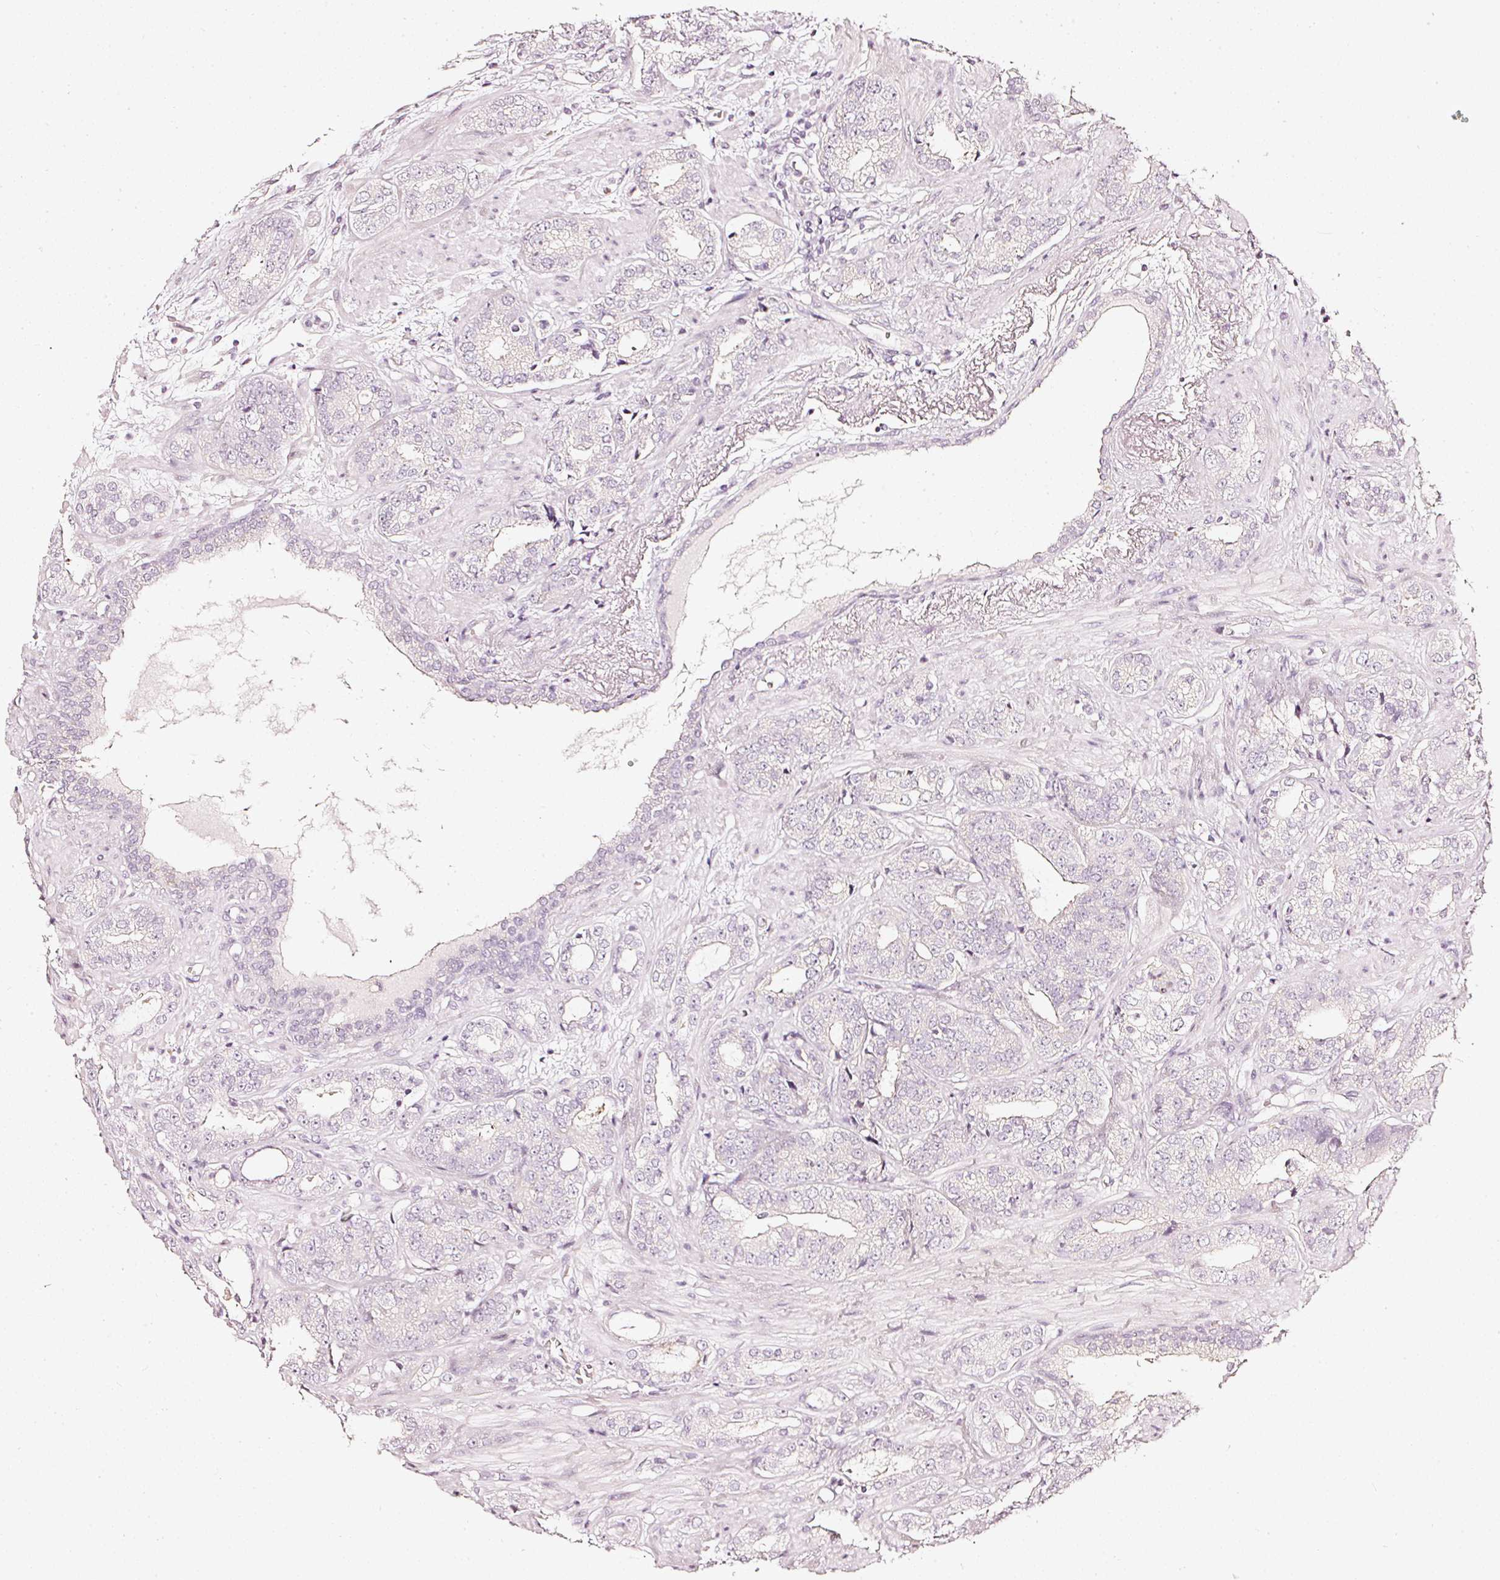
{"staining": {"intensity": "negative", "quantity": "none", "location": "none"}, "tissue": "prostate cancer", "cell_type": "Tumor cells", "image_type": "cancer", "snomed": [{"axis": "morphology", "description": "Adenocarcinoma, High grade"}, {"axis": "topography", "description": "Prostate"}], "caption": "High magnification brightfield microscopy of prostate high-grade adenocarcinoma stained with DAB (brown) and counterstained with hematoxylin (blue): tumor cells show no significant expression. (DAB (3,3'-diaminobenzidine) immunohistochemistry with hematoxylin counter stain).", "gene": "CNP", "patient": {"sex": "male", "age": 71}}